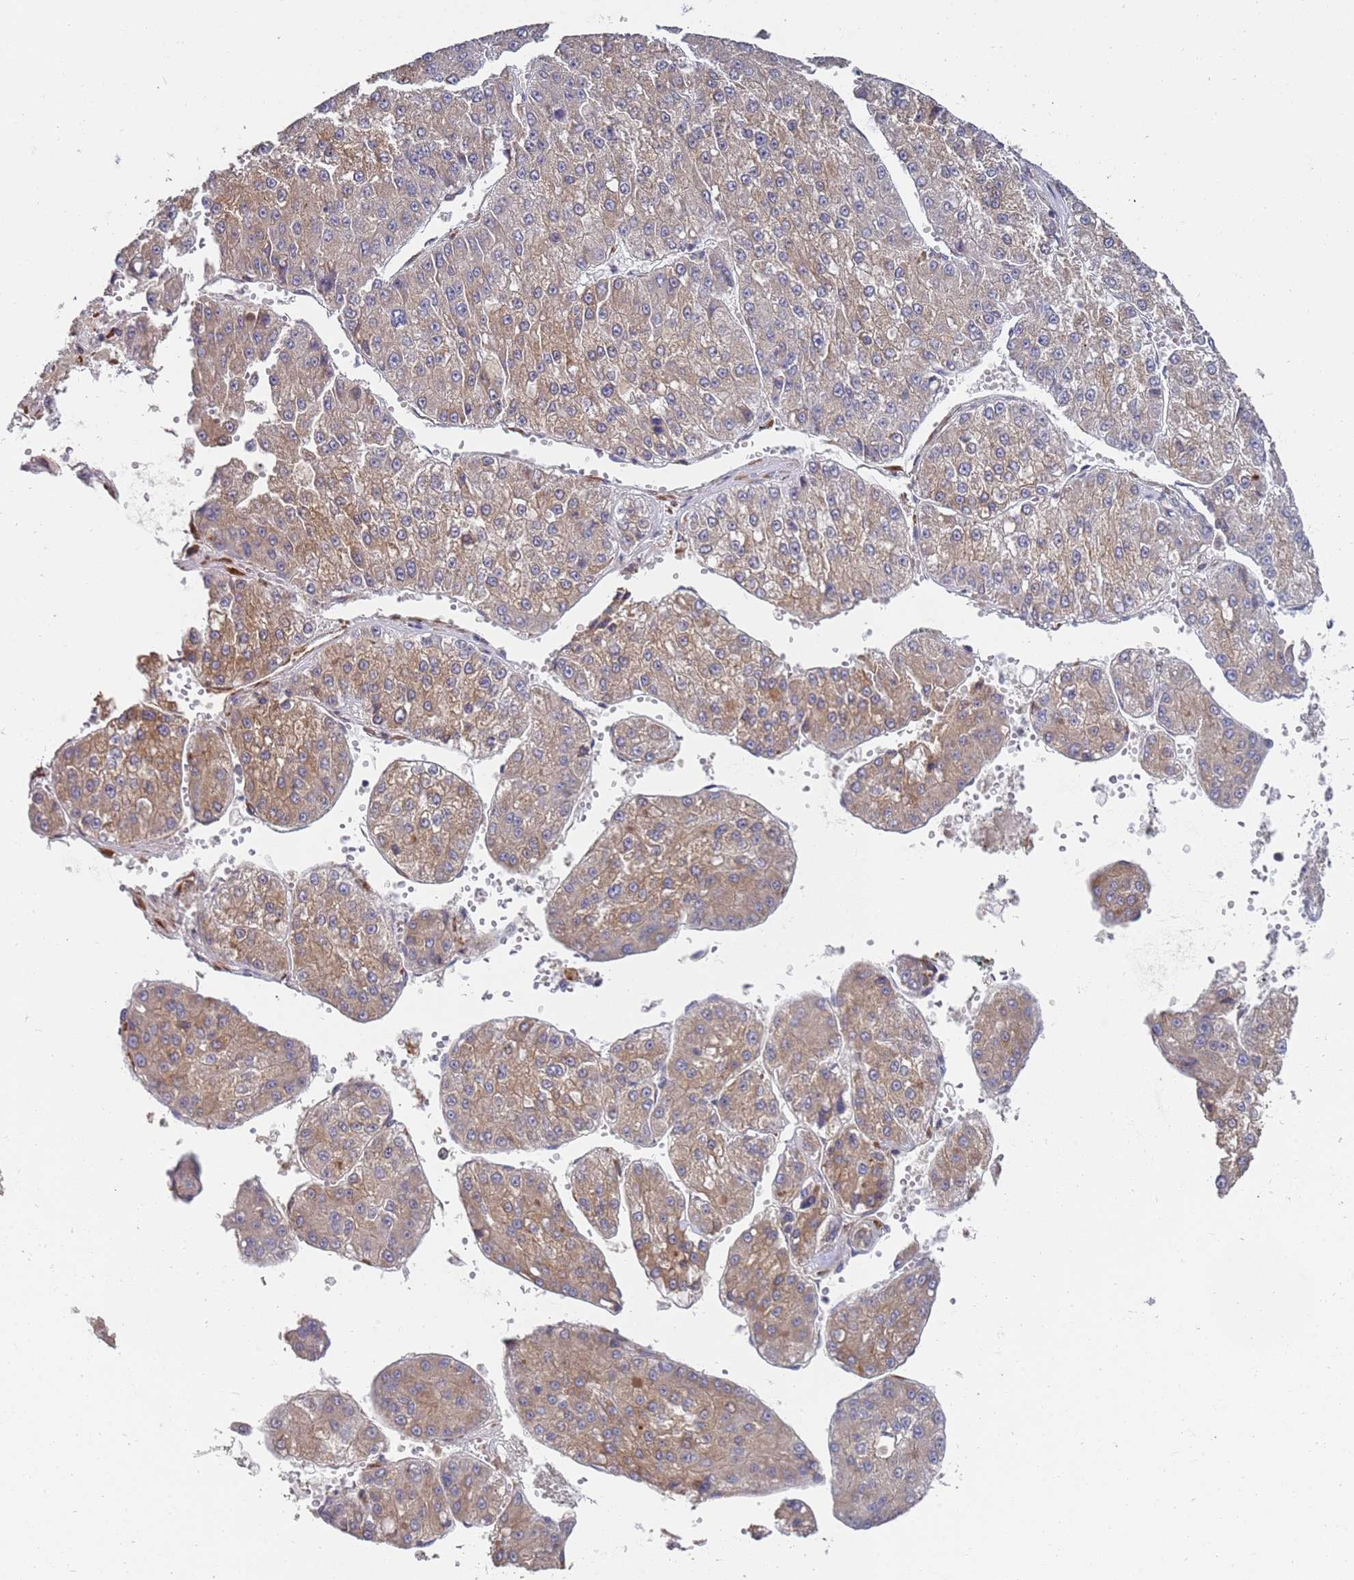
{"staining": {"intensity": "weak", "quantity": ">75%", "location": "cytoplasmic/membranous"}, "tissue": "liver cancer", "cell_type": "Tumor cells", "image_type": "cancer", "snomed": [{"axis": "morphology", "description": "Carcinoma, Hepatocellular, NOS"}, {"axis": "topography", "description": "Liver"}], "caption": "Protein positivity by IHC exhibits weak cytoplasmic/membranous positivity in about >75% of tumor cells in liver cancer. (brown staining indicates protein expression, while blue staining denotes nuclei).", "gene": "VRK2", "patient": {"sex": "female", "age": 73}}